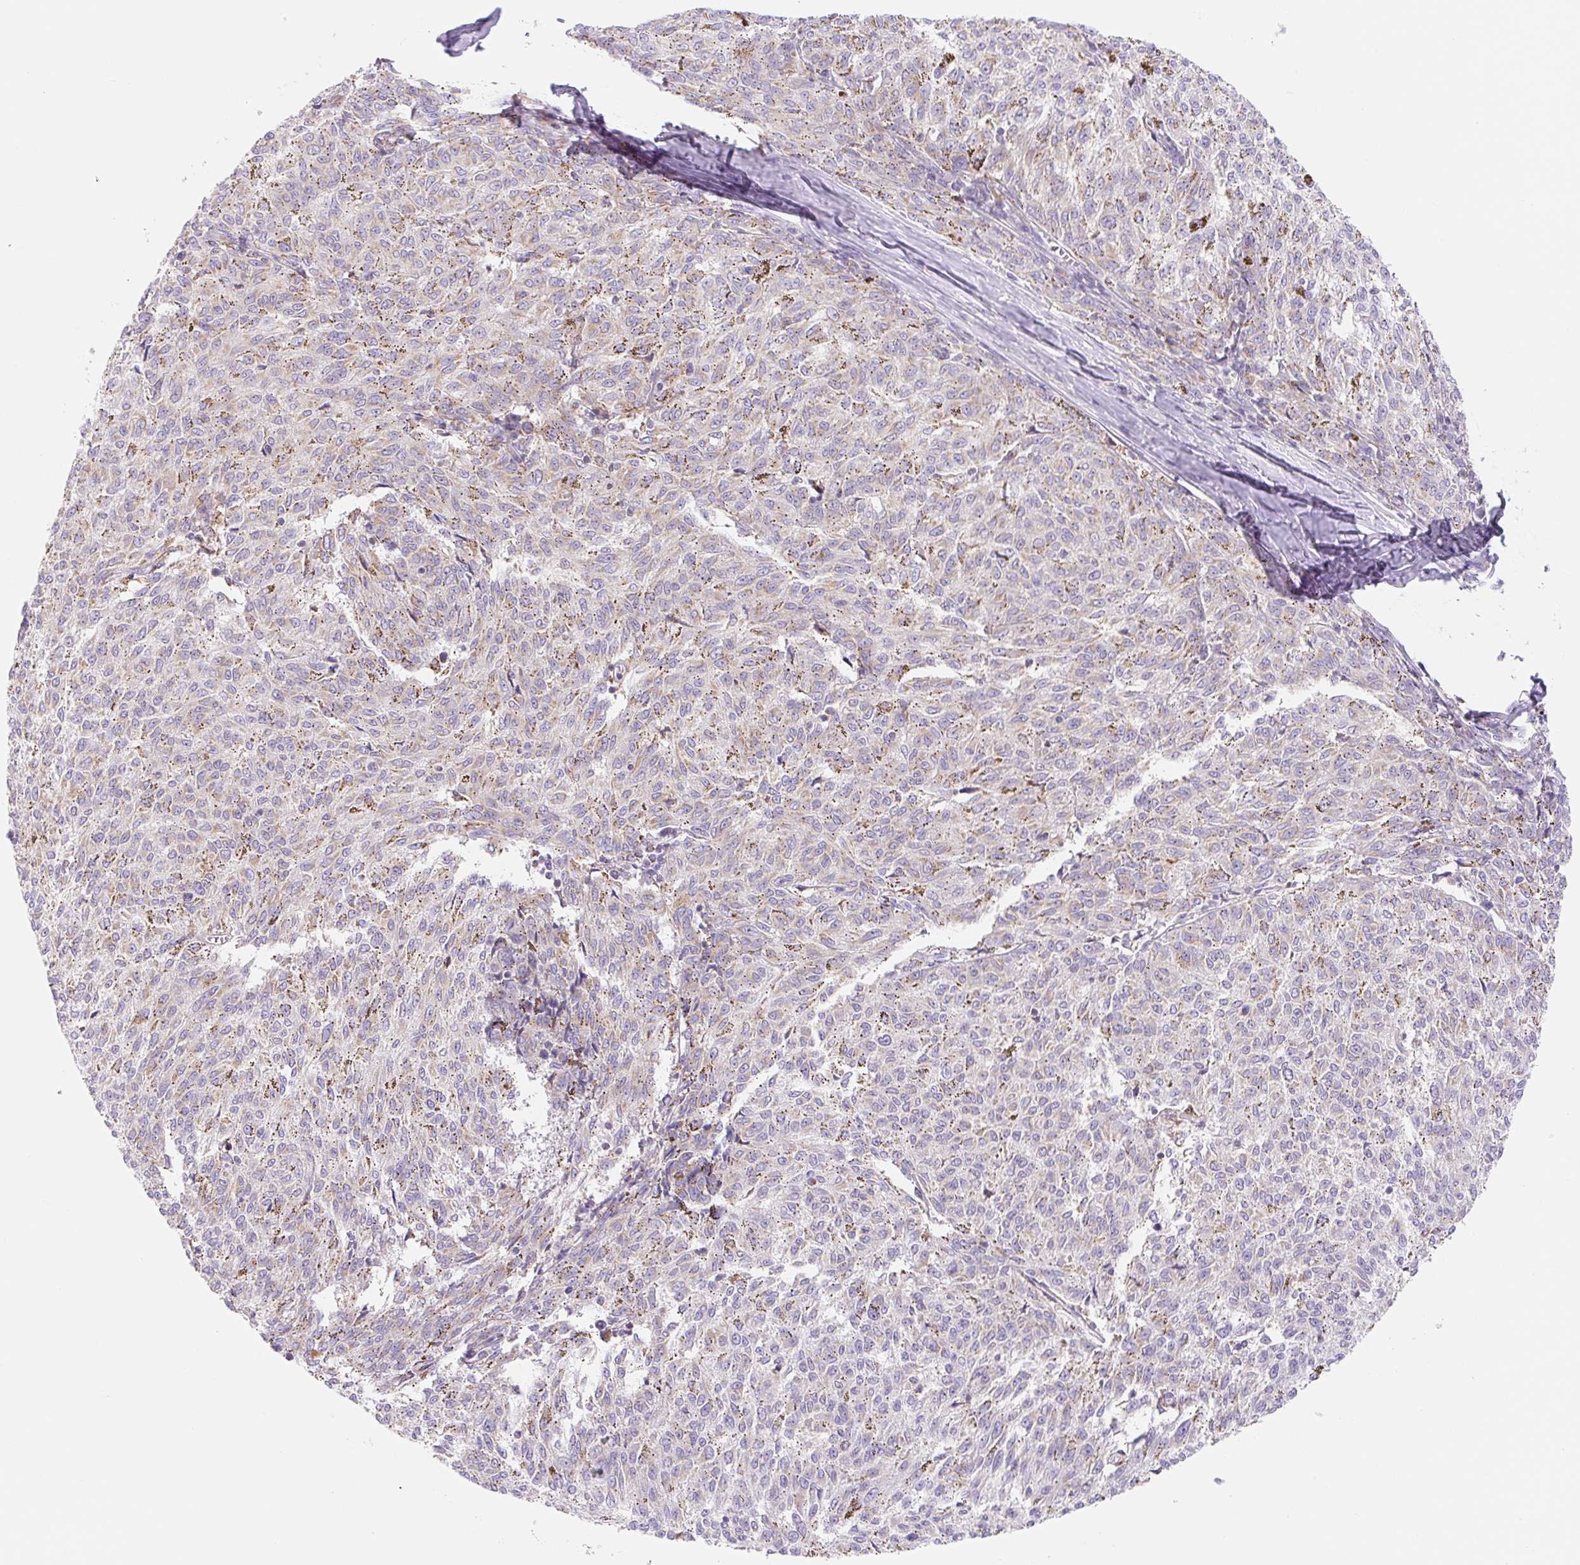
{"staining": {"intensity": "negative", "quantity": "none", "location": "none"}, "tissue": "melanoma", "cell_type": "Tumor cells", "image_type": "cancer", "snomed": [{"axis": "morphology", "description": "Malignant melanoma, NOS"}, {"axis": "topography", "description": "Skin"}], "caption": "An IHC histopathology image of malignant melanoma is shown. There is no staining in tumor cells of malignant melanoma.", "gene": "FOCAD", "patient": {"sex": "female", "age": 72}}